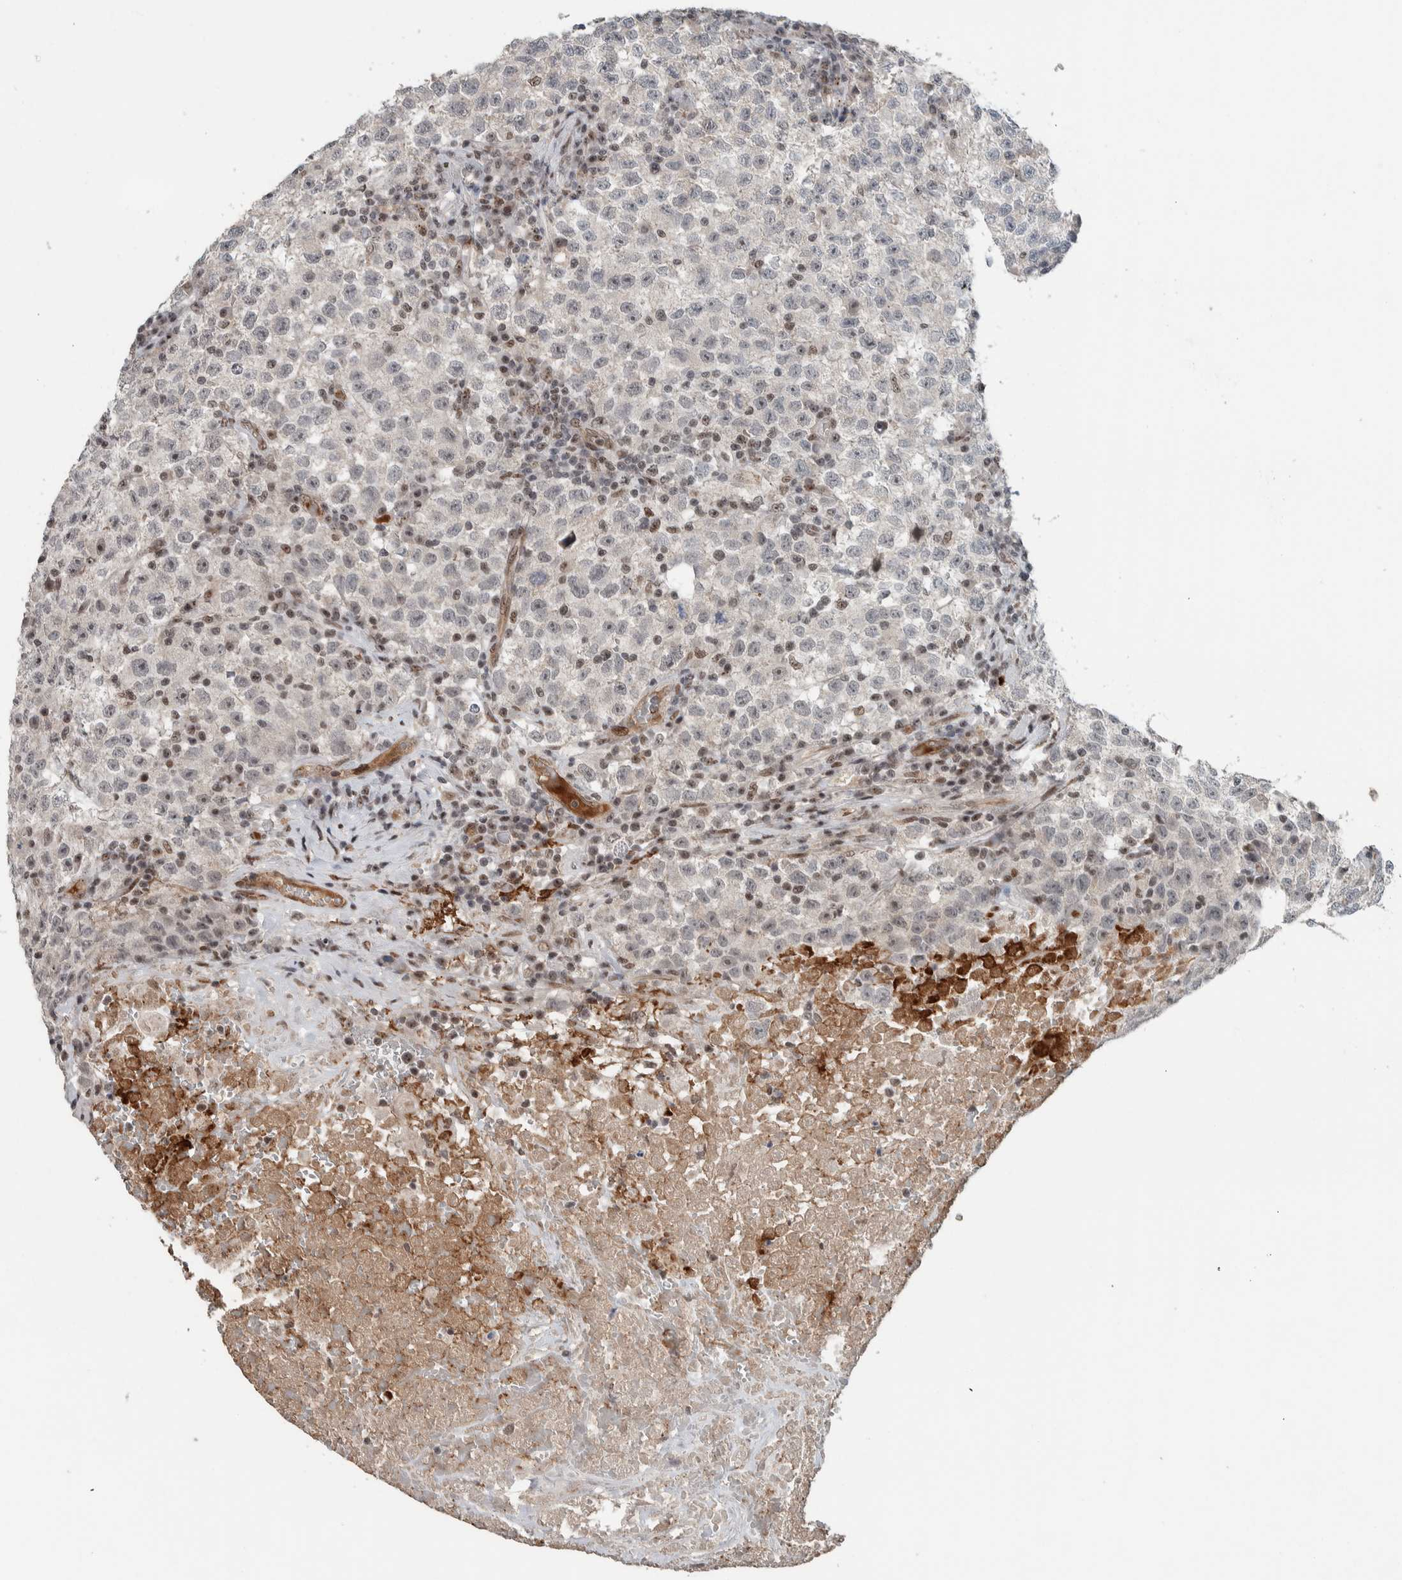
{"staining": {"intensity": "negative", "quantity": "none", "location": "none"}, "tissue": "testis cancer", "cell_type": "Tumor cells", "image_type": "cancer", "snomed": [{"axis": "morphology", "description": "Seminoma, NOS"}, {"axis": "topography", "description": "Testis"}], "caption": "IHC micrograph of human testis seminoma stained for a protein (brown), which demonstrates no staining in tumor cells.", "gene": "ZFP91", "patient": {"sex": "male", "age": 22}}